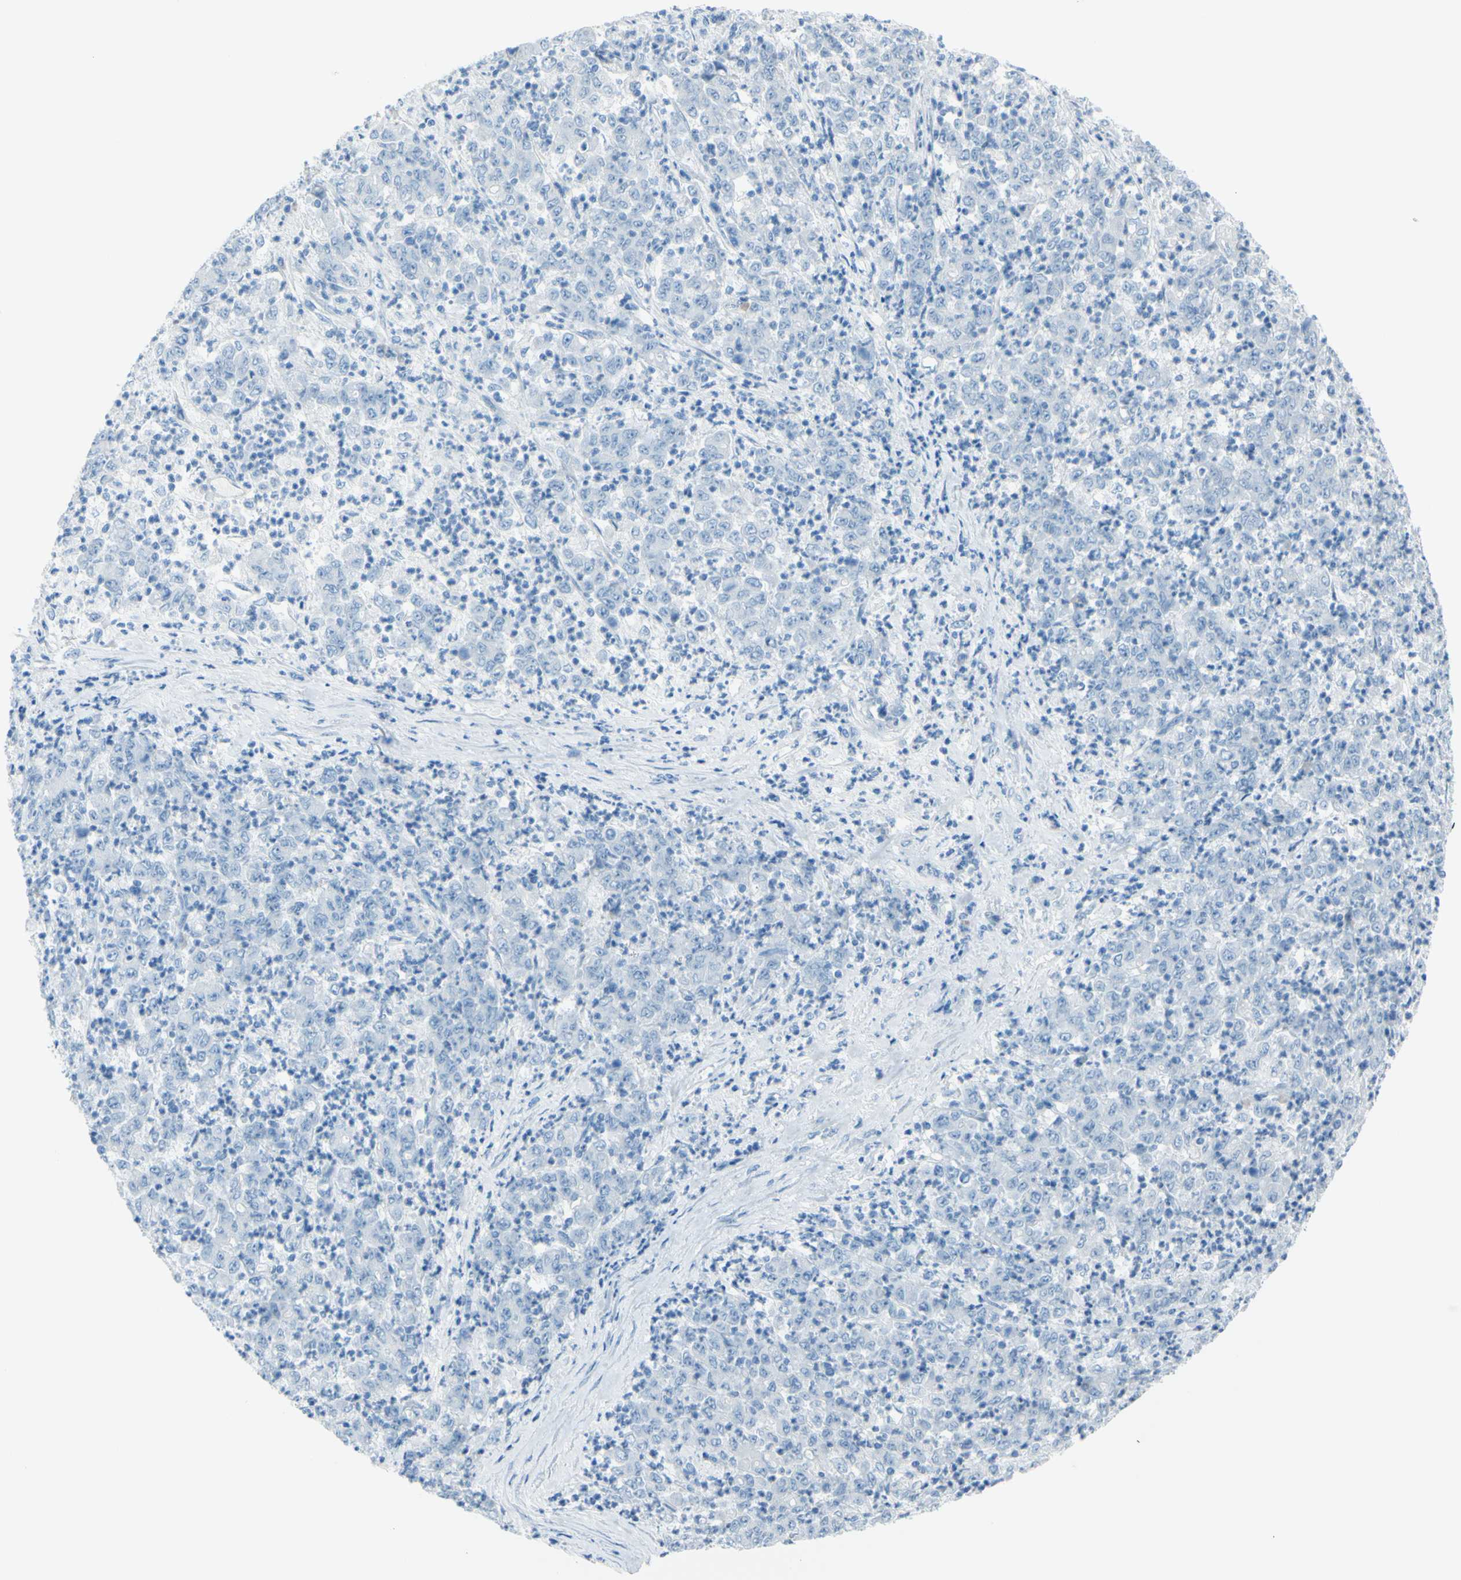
{"staining": {"intensity": "negative", "quantity": "none", "location": "none"}, "tissue": "stomach cancer", "cell_type": "Tumor cells", "image_type": "cancer", "snomed": [{"axis": "morphology", "description": "Adenocarcinoma, NOS"}, {"axis": "topography", "description": "Stomach, lower"}], "caption": "Image shows no protein expression in tumor cells of adenocarcinoma (stomach) tissue.", "gene": "TFPI2", "patient": {"sex": "female", "age": 71}}